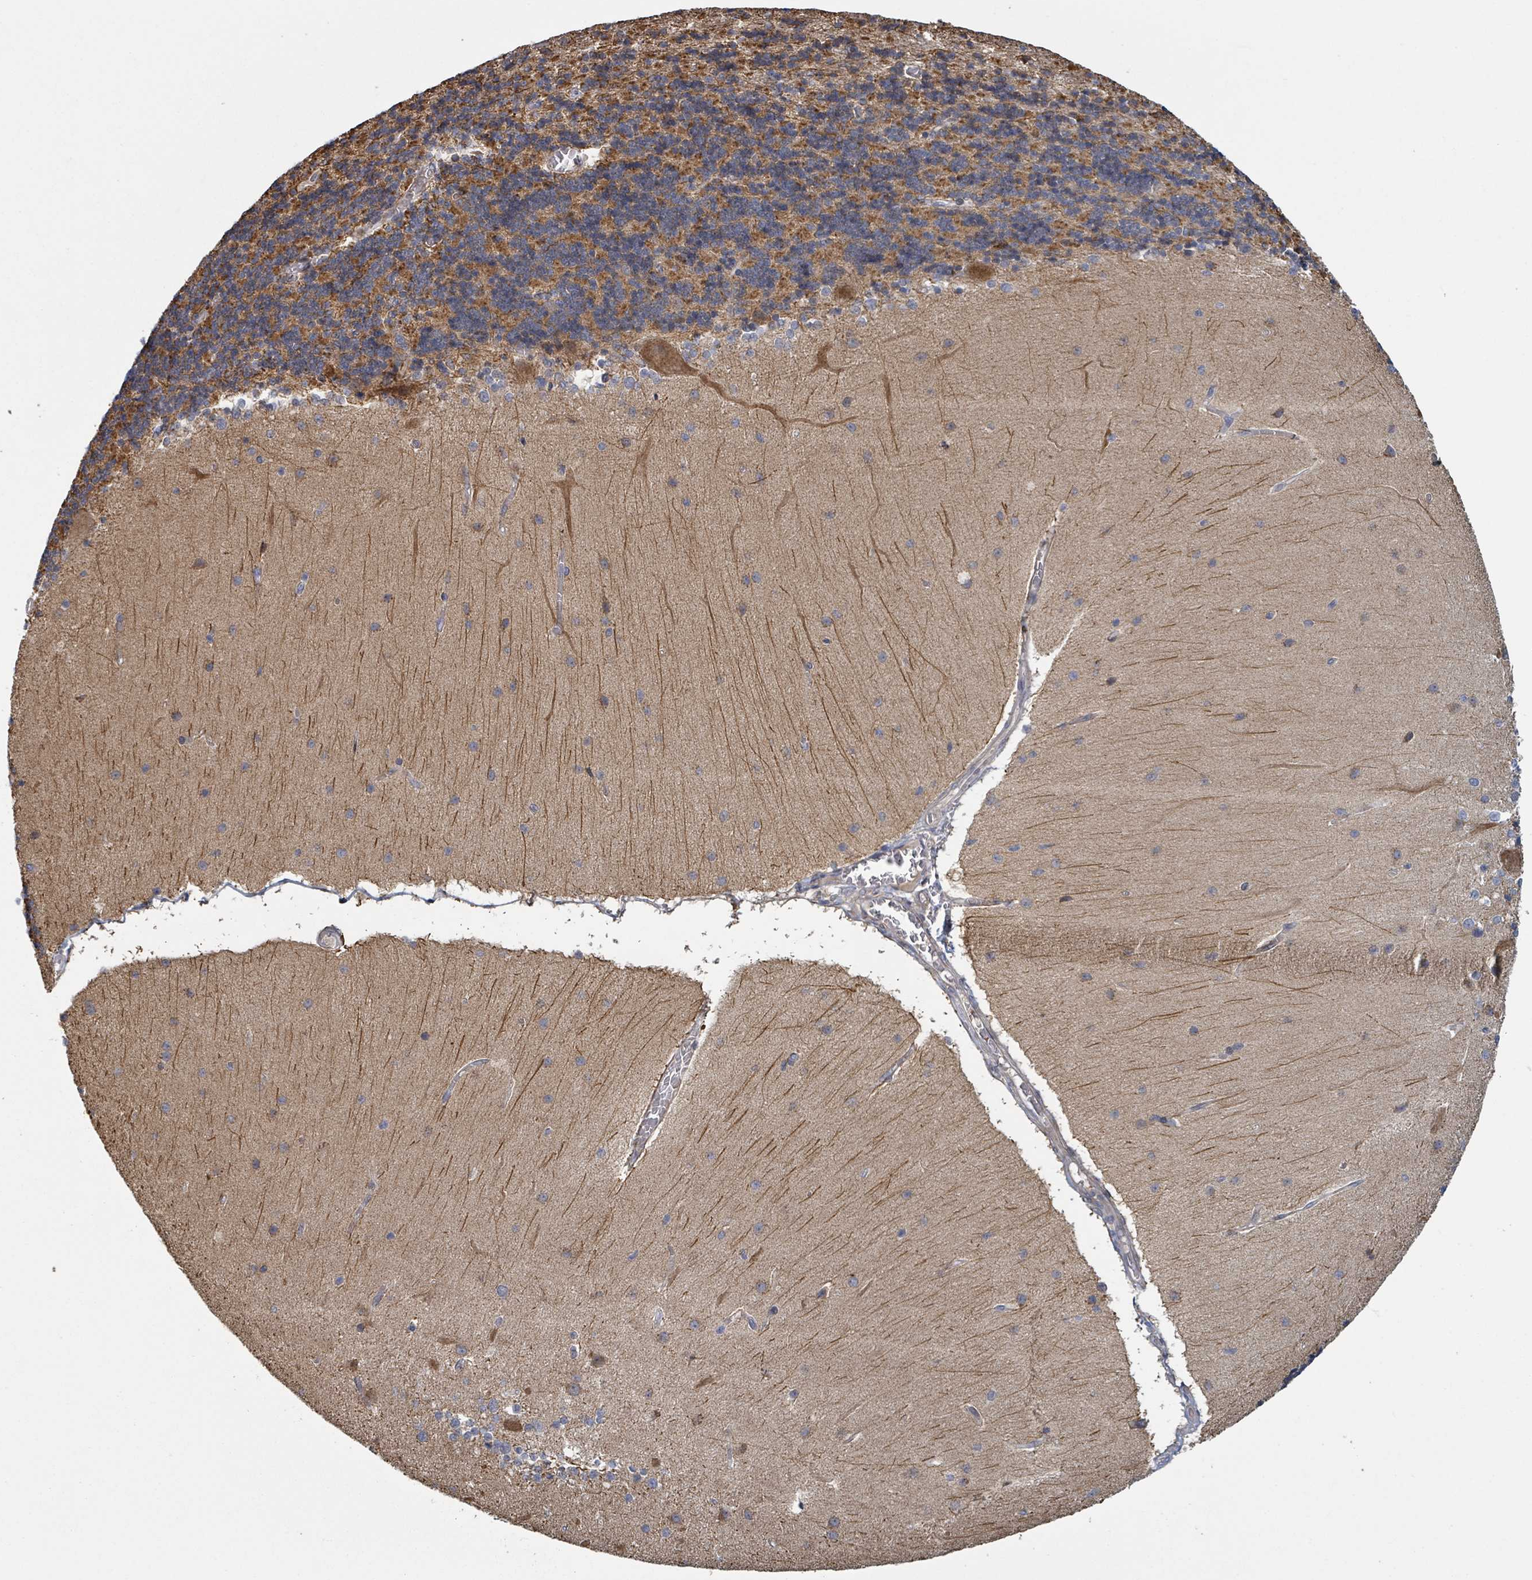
{"staining": {"intensity": "moderate", "quantity": "25%-75%", "location": "cytoplasmic/membranous"}, "tissue": "cerebellum", "cell_type": "Cells in granular layer", "image_type": "normal", "snomed": [{"axis": "morphology", "description": "Normal tissue, NOS"}, {"axis": "topography", "description": "Cerebellum"}], "caption": "This is an image of immunohistochemistry (IHC) staining of unremarkable cerebellum, which shows moderate positivity in the cytoplasmic/membranous of cells in granular layer.", "gene": "HIVEP1", "patient": {"sex": "female", "age": 54}}